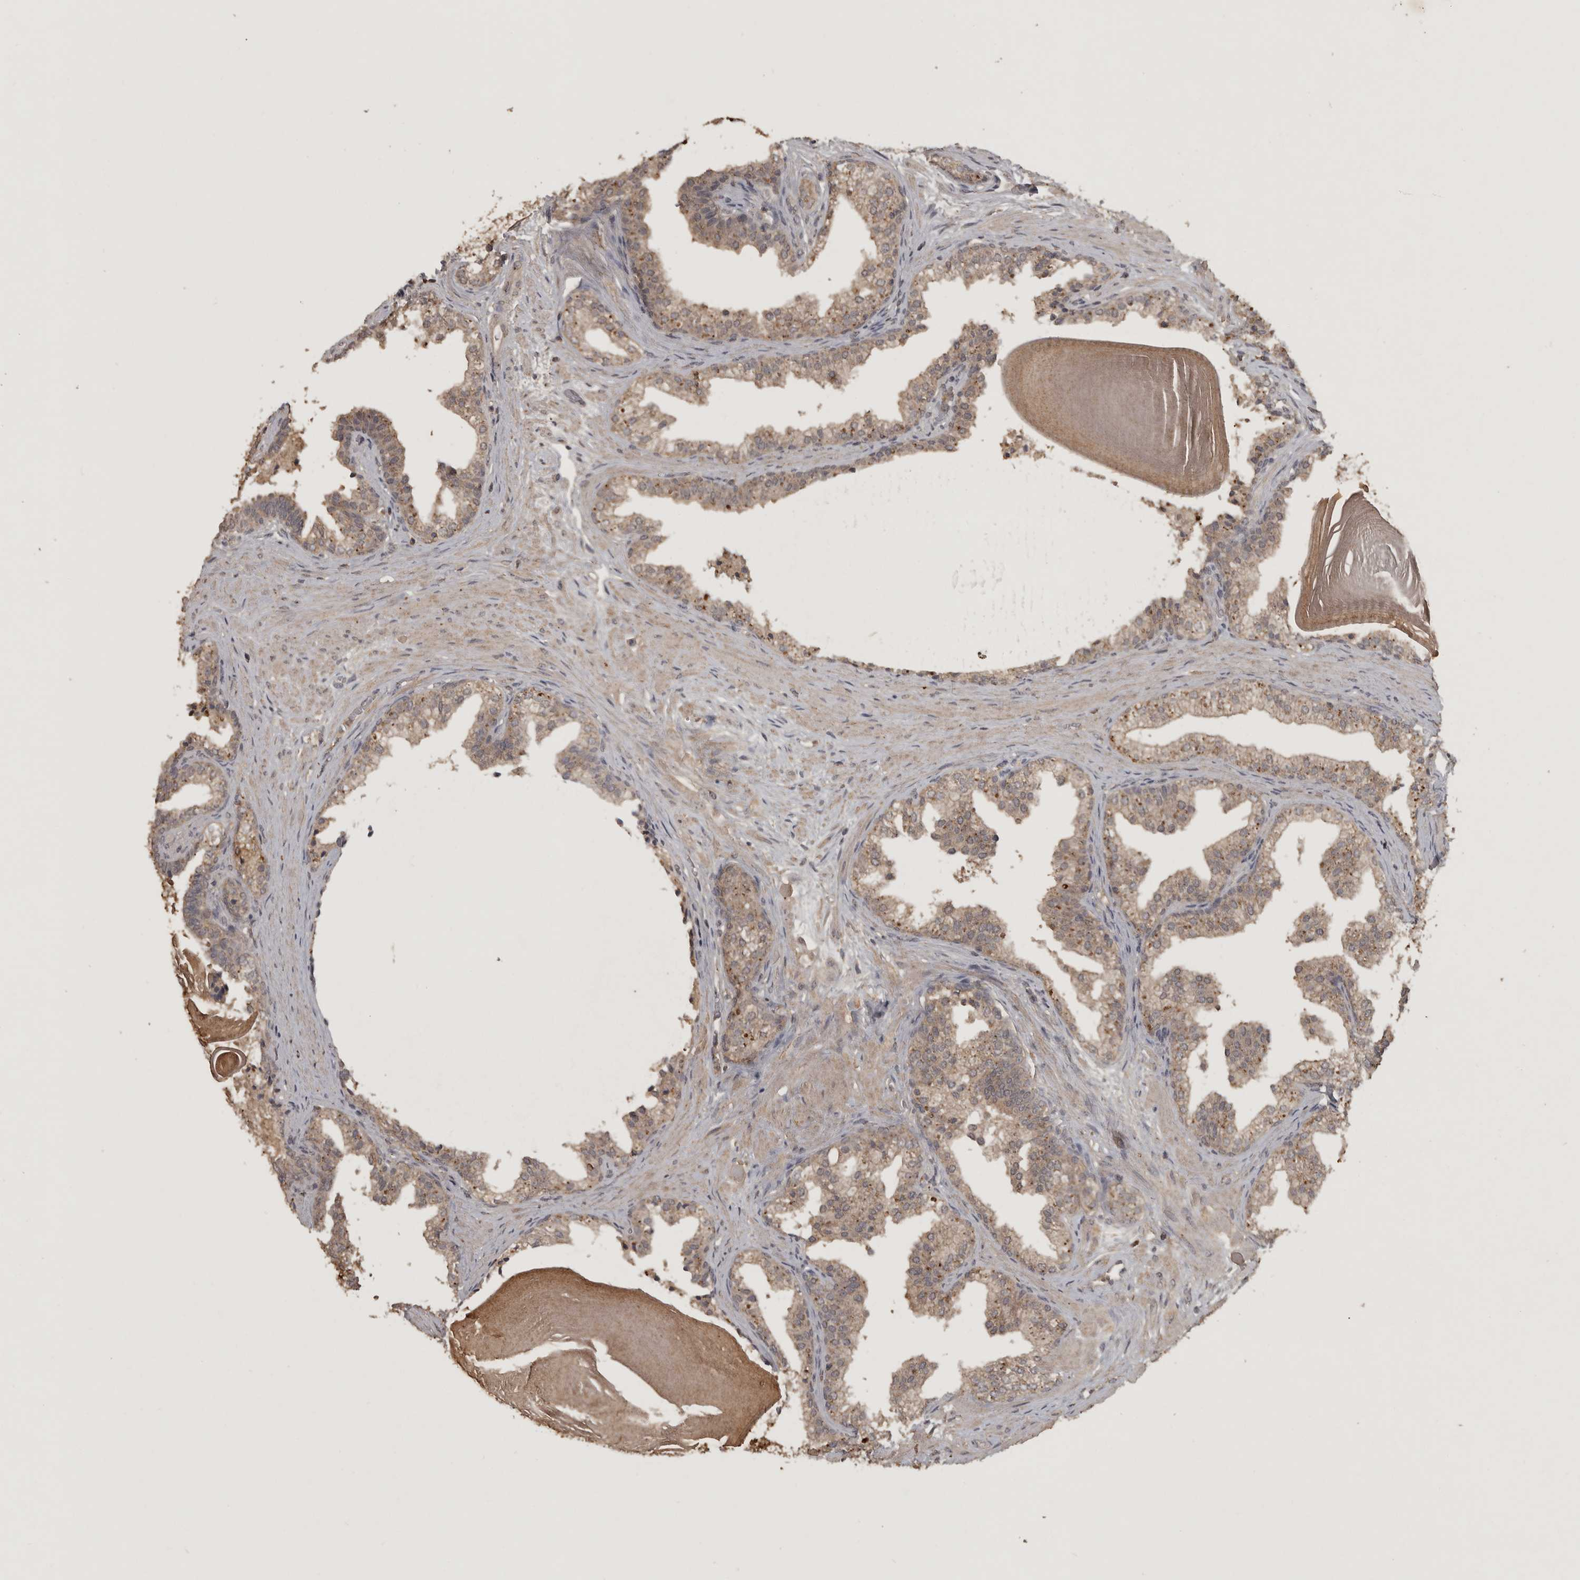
{"staining": {"intensity": "moderate", "quantity": ">75%", "location": "cytoplasmic/membranous"}, "tissue": "prostate", "cell_type": "Glandular cells", "image_type": "normal", "snomed": [{"axis": "morphology", "description": "Normal tissue, NOS"}, {"axis": "topography", "description": "Prostate"}], "caption": "Glandular cells display moderate cytoplasmic/membranous positivity in approximately >75% of cells in benign prostate.", "gene": "ADAMTS4", "patient": {"sex": "male", "age": 48}}